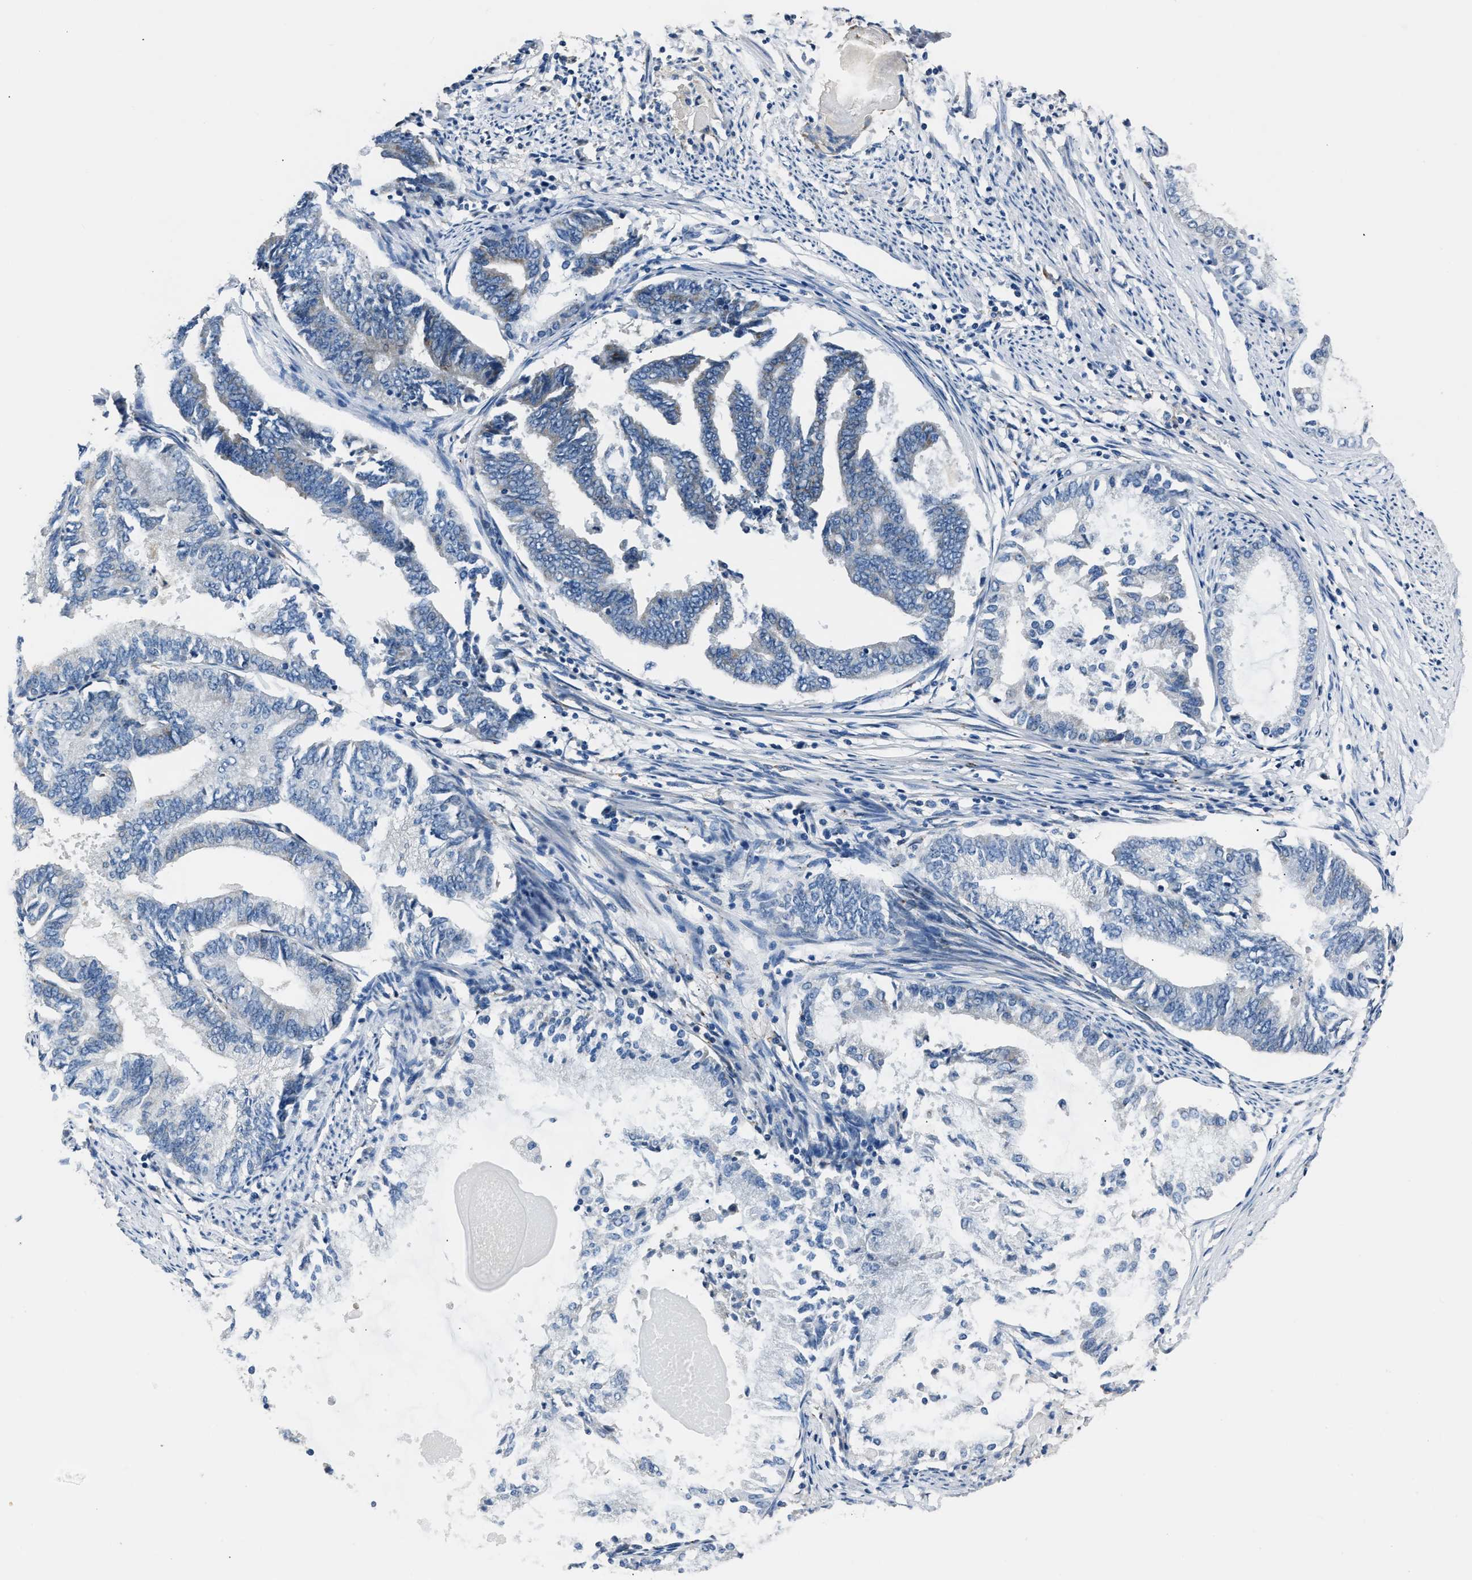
{"staining": {"intensity": "negative", "quantity": "none", "location": "none"}, "tissue": "endometrial cancer", "cell_type": "Tumor cells", "image_type": "cancer", "snomed": [{"axis": "morphology", "description": "Adenocarcinoma, NOS"}, {"axis": "topography", "description": "Endometrium"}], "caption": "DAB immunohistochemical staining of endometrial cancer (adenocarcinoma) displays no significant staining in tumor cells.", "gene": "DNAJC24", "patient": {"sex": "female", "age": 86}}